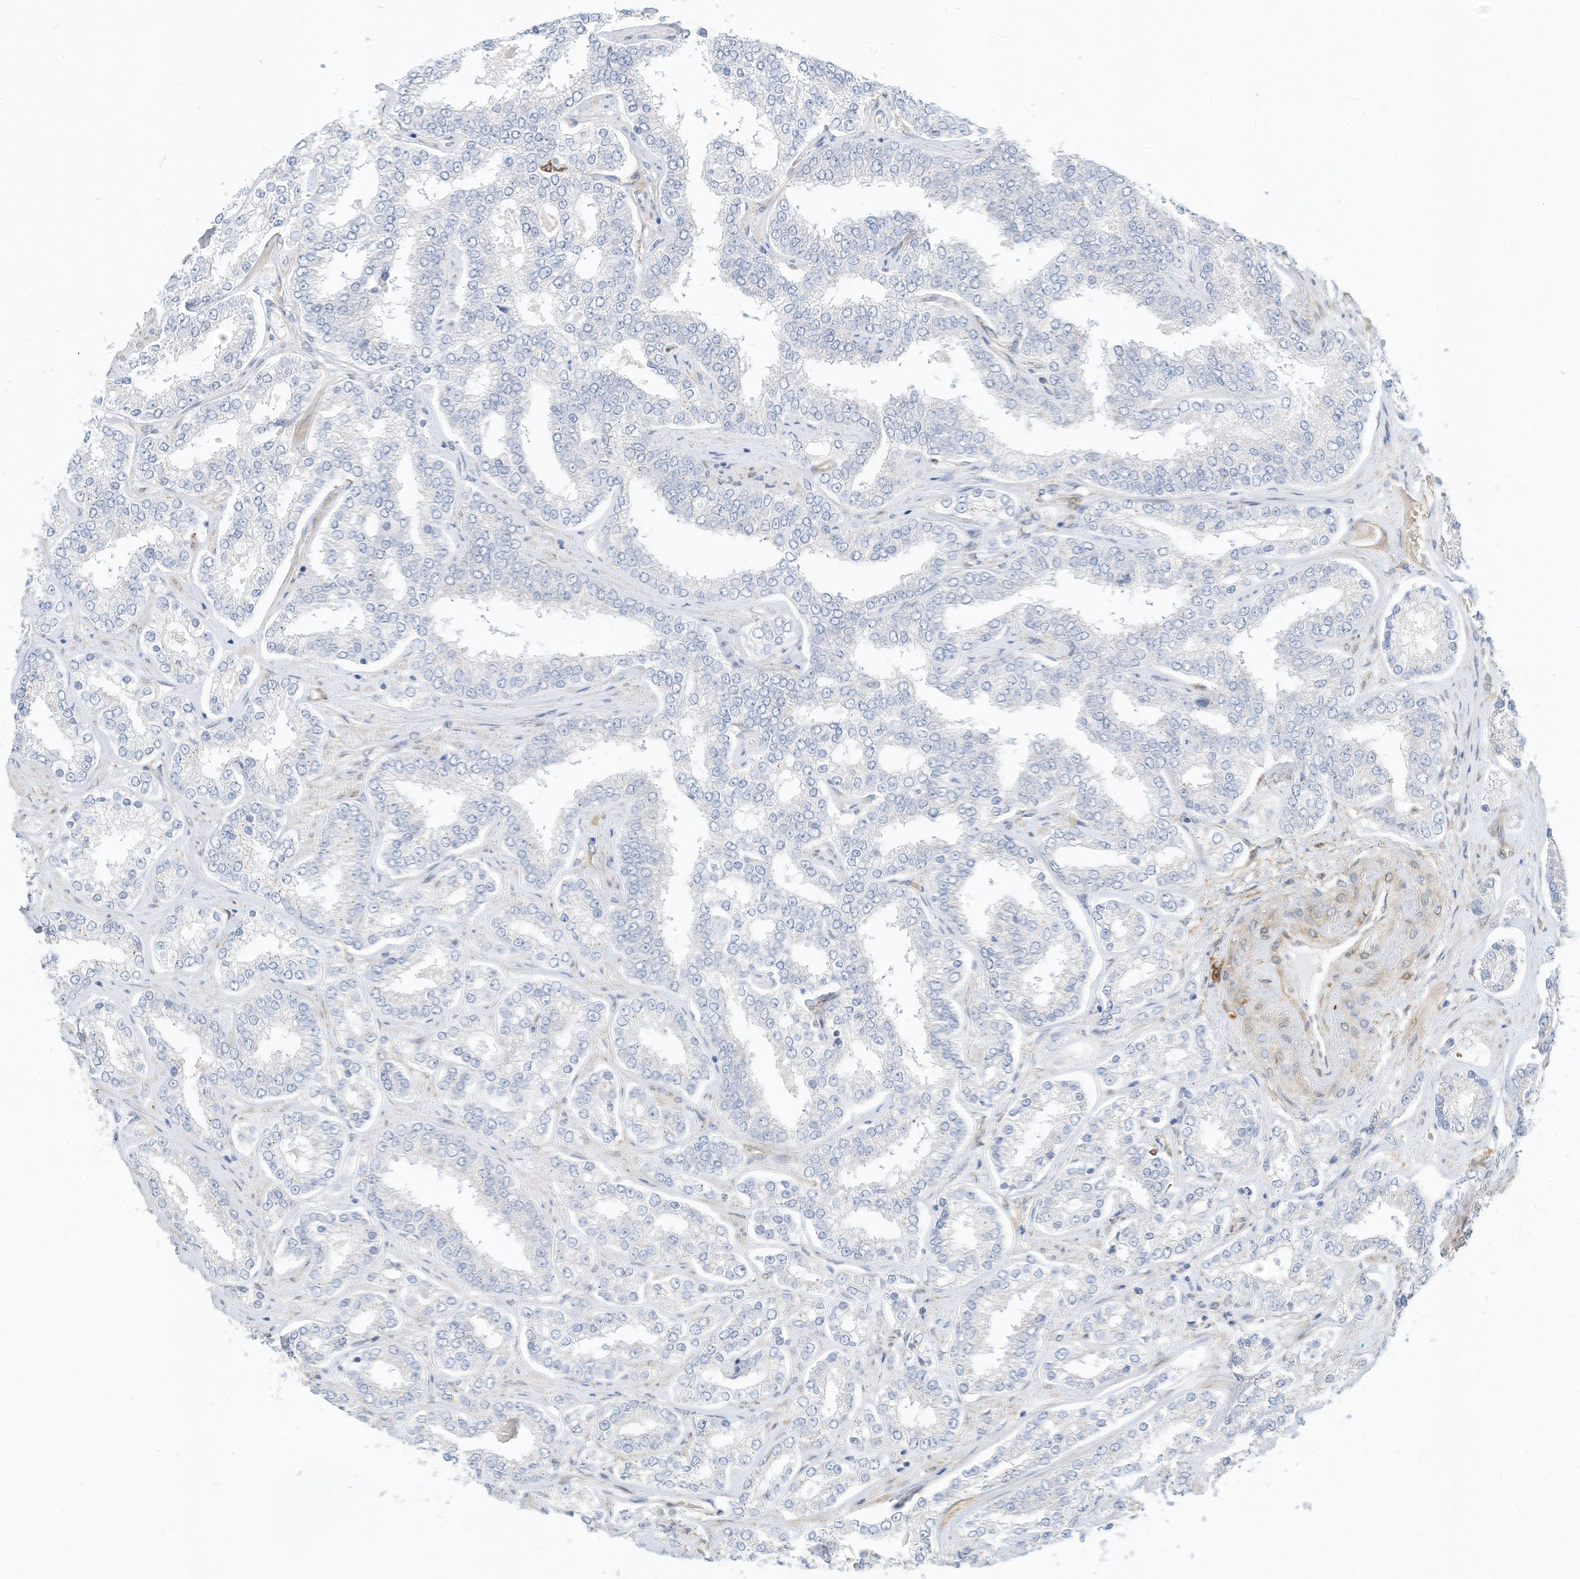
{"staining": {"intensity": "negative", "quantity": "none", "location": "none"}, "tissue": "prostate cancer", "cell_type": "Tumor cells", "image_type": "cancer", "snomed": [{"axis": "morphology", "description": "Normal tissue, NOS"}, {"axis": "morphology", "description": "Adenocarcinoma, High grade"}, {"axis": "topography", "description": "Prostate"}], "caption": "A high-resolution image shows IHC staining of prostate cancer (high-grade adenocarcinoma), which displays no significant positivity in tumor cells.", "gene": "ATP13A1", "patient": {"sex": "male", "age": 83}}